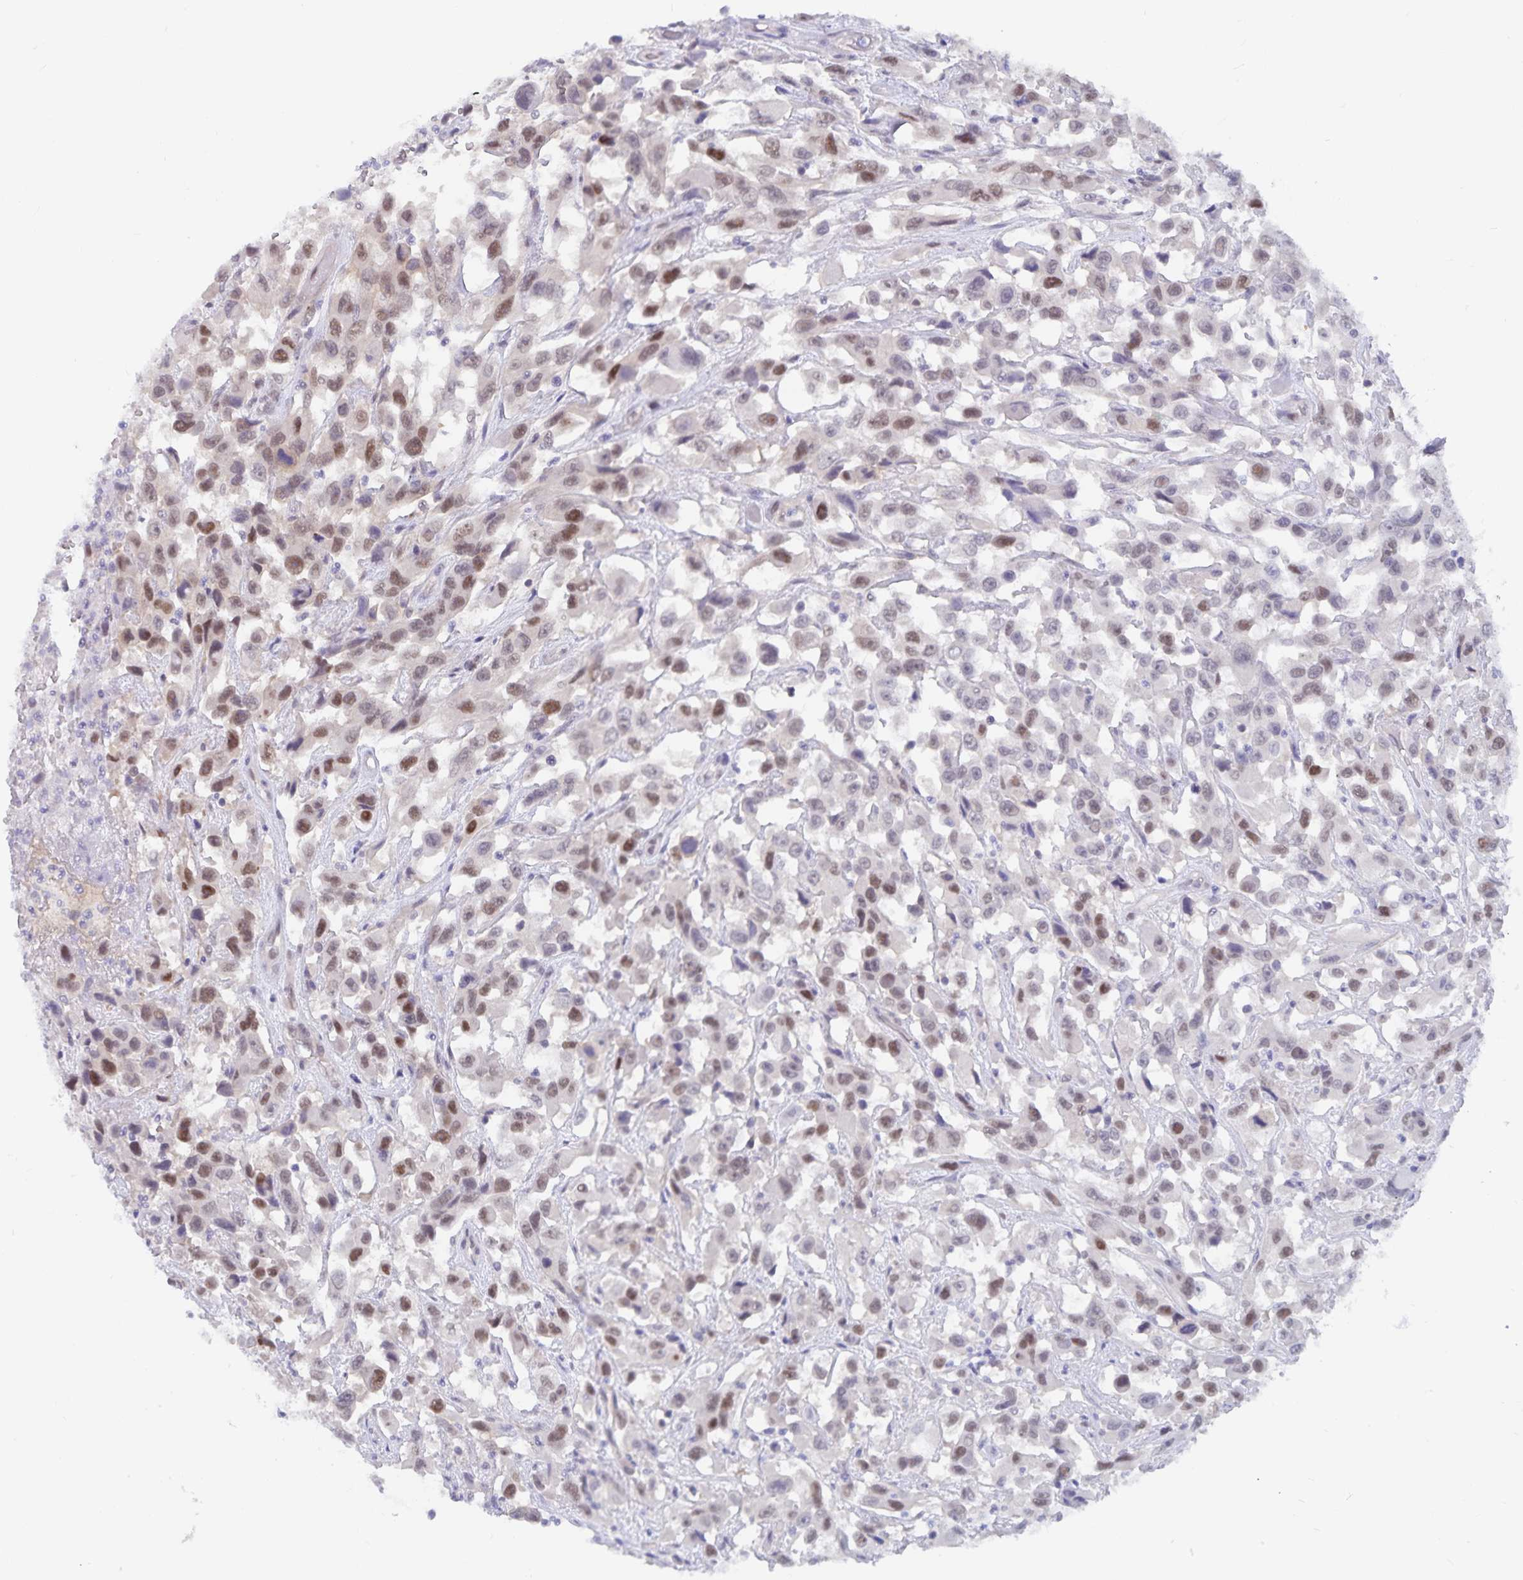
{"staining": {"intensity": "moderate", "quantity": "25%-75%", "location": "nuclear"}, "tissue": "urothelial cancer", "cell_type": "Tumor cells", "image_type": "cancer", "snomed": [{"axis": "morphology", "description": "Urothelial carcinoma, High grade"}, {"axis": "topography", "description": "Urinary bladder"}], "caption": "An image of human urothelial cancer stained for a protein displays moderate nuclear brown staining in tumor cells.", "gene": "BAG6", "patient": {"sex": "male", "age": 53}}